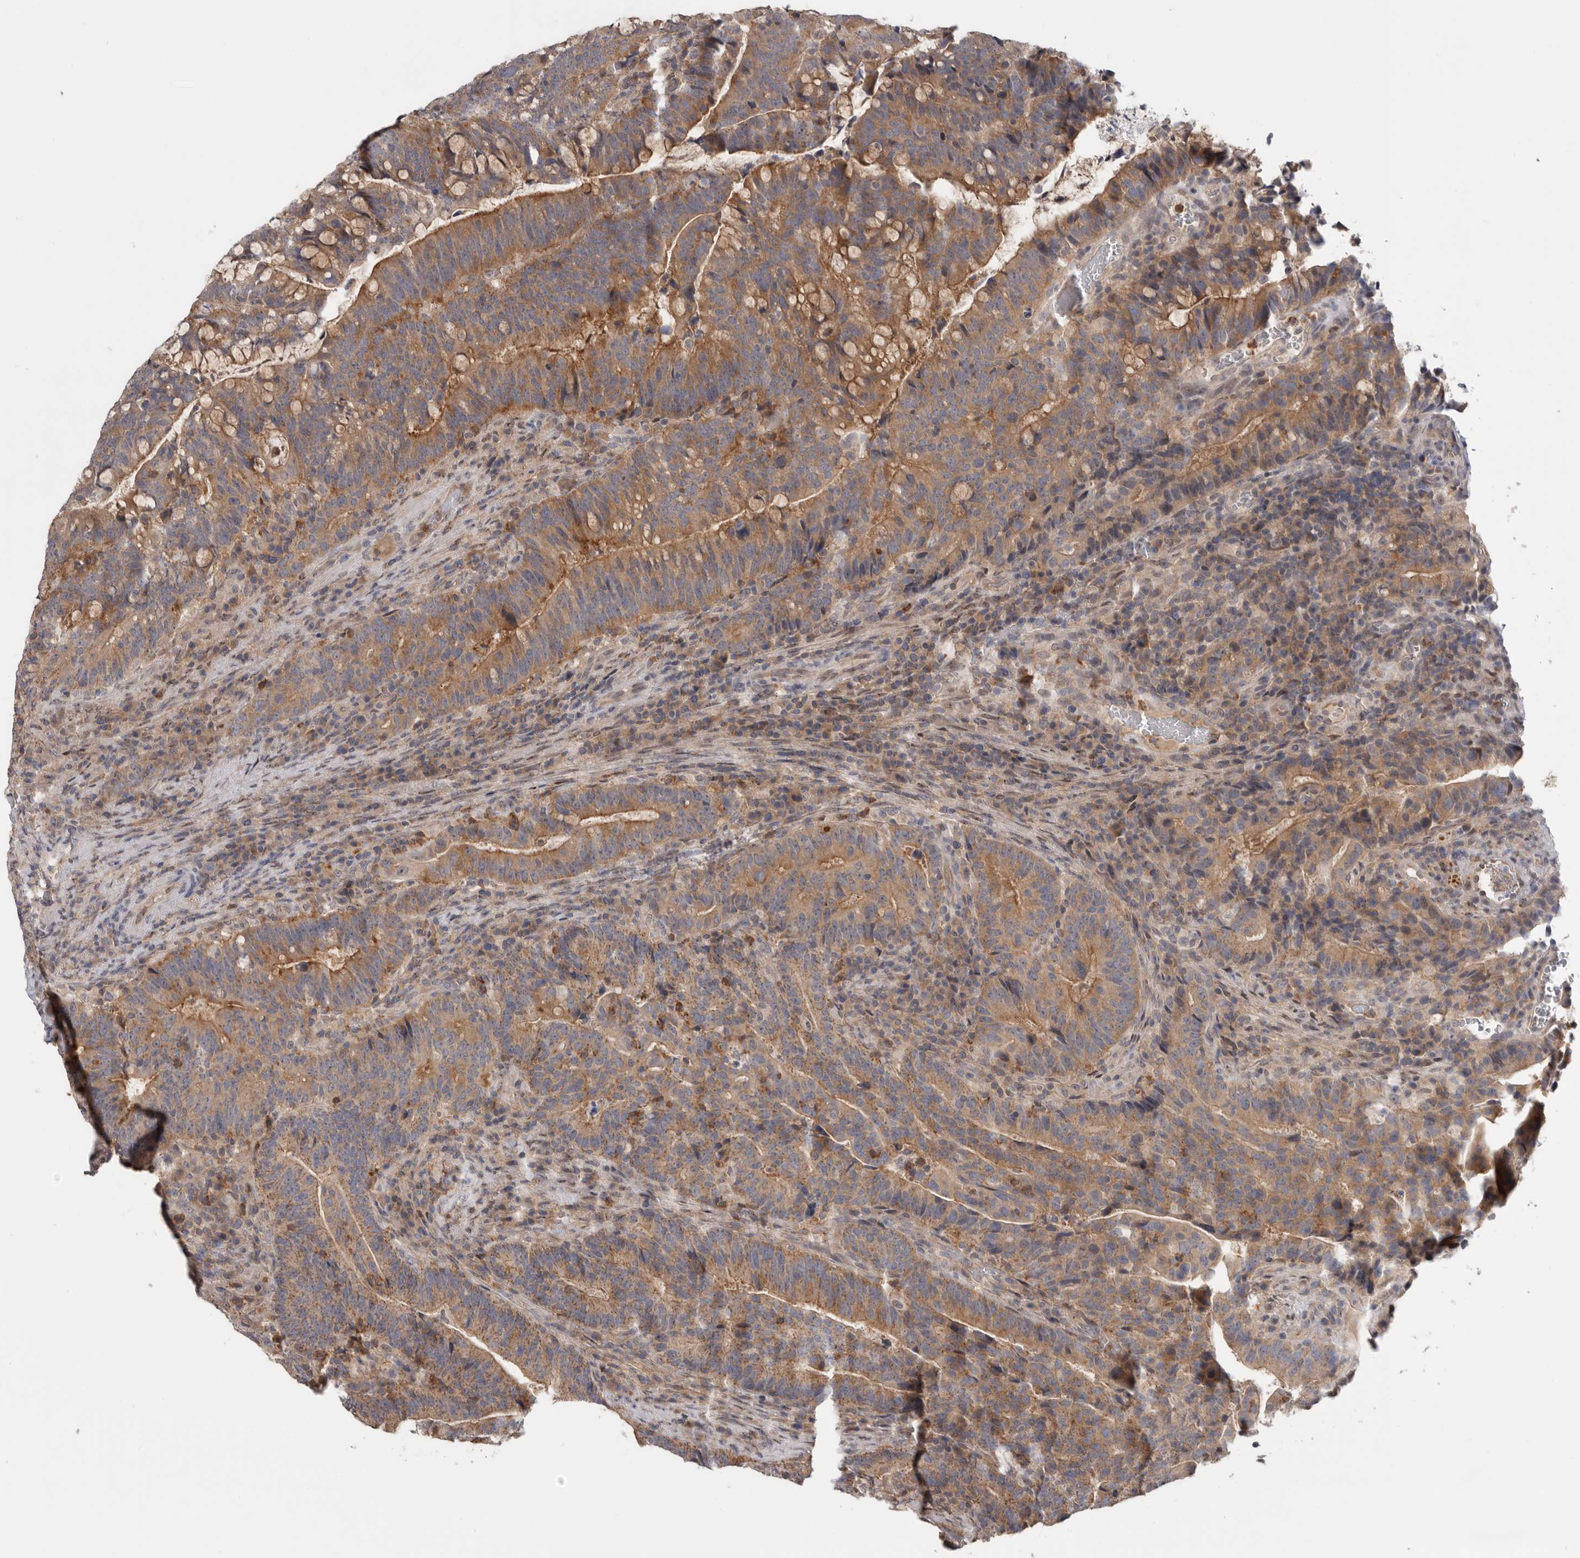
{"staining": {"intensity": "moderate", "quantity": ">75%", "location": "cytoplasmic/membranous"}, "tissue": "colorectal cancer", "cell_type": "Tumor cells", "image_type": "cancer", "snomed": [{"axis": "morphology", "description": "Adenocarcinoma, NOS"}, {"axis": "topography", "description": "Colon"}], "caption": "An image of human colorectal adenocarcinoma stained for a protein shows moderate cytoplasmic/membranous brown staining in tumor cells. The protein is stained brown, and the nuclei are stained in blue (DAB IHC with brightfield microscopy, high magnification).", "gene": "KLK5", "patient": {"sex": "female", "age": 66}}